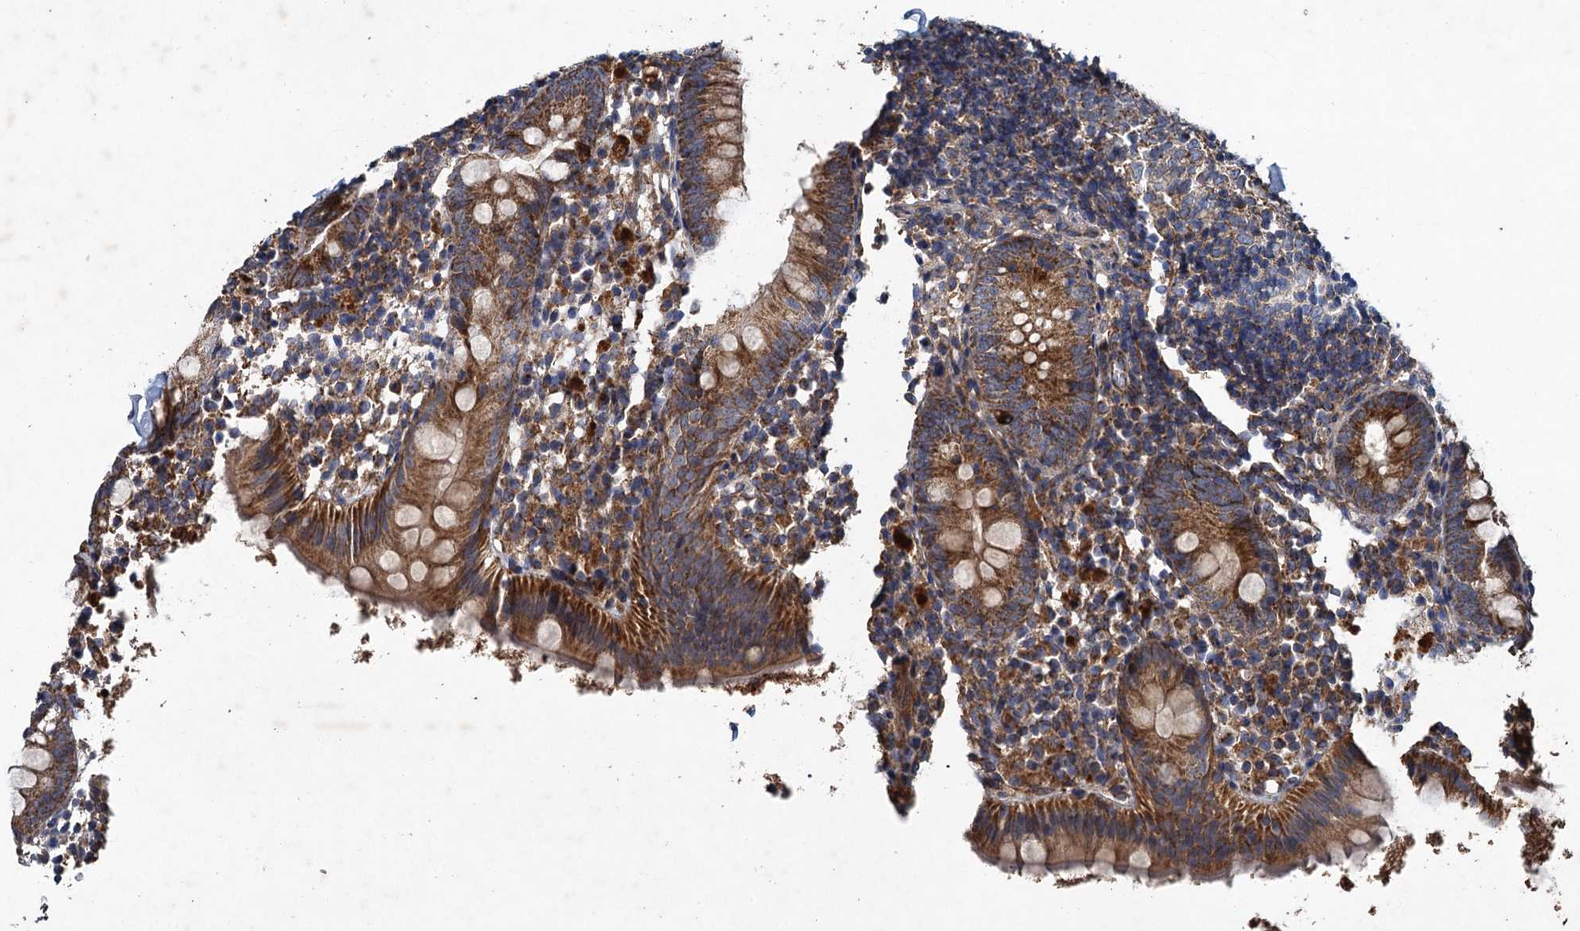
{"staining": {"intensity": "strong", "quantity": ">75%", "location": "cytoplasmic/membranous"}, "tissue": "appendix", "cell_type": "Glandular cells", "image_type": "normal", "snomed": [{"axis": "morphology", "description": "Normal tissue, NOS"}, {"axis": "topography", "description": "Appendix"}], "caption": "Brown immunohistochemical staining in benign appendix exhibits strong cytoplasmic/membranous expression in about >75% of glandular cells. (Stains: DAB (3,3'-diaminobenzidine) in brown, nuclei in blue, Microscopy: brightfield microscopy at high magnification).", "gene": "BCS1L", "patient": {"sex": "female", "age": 20}}